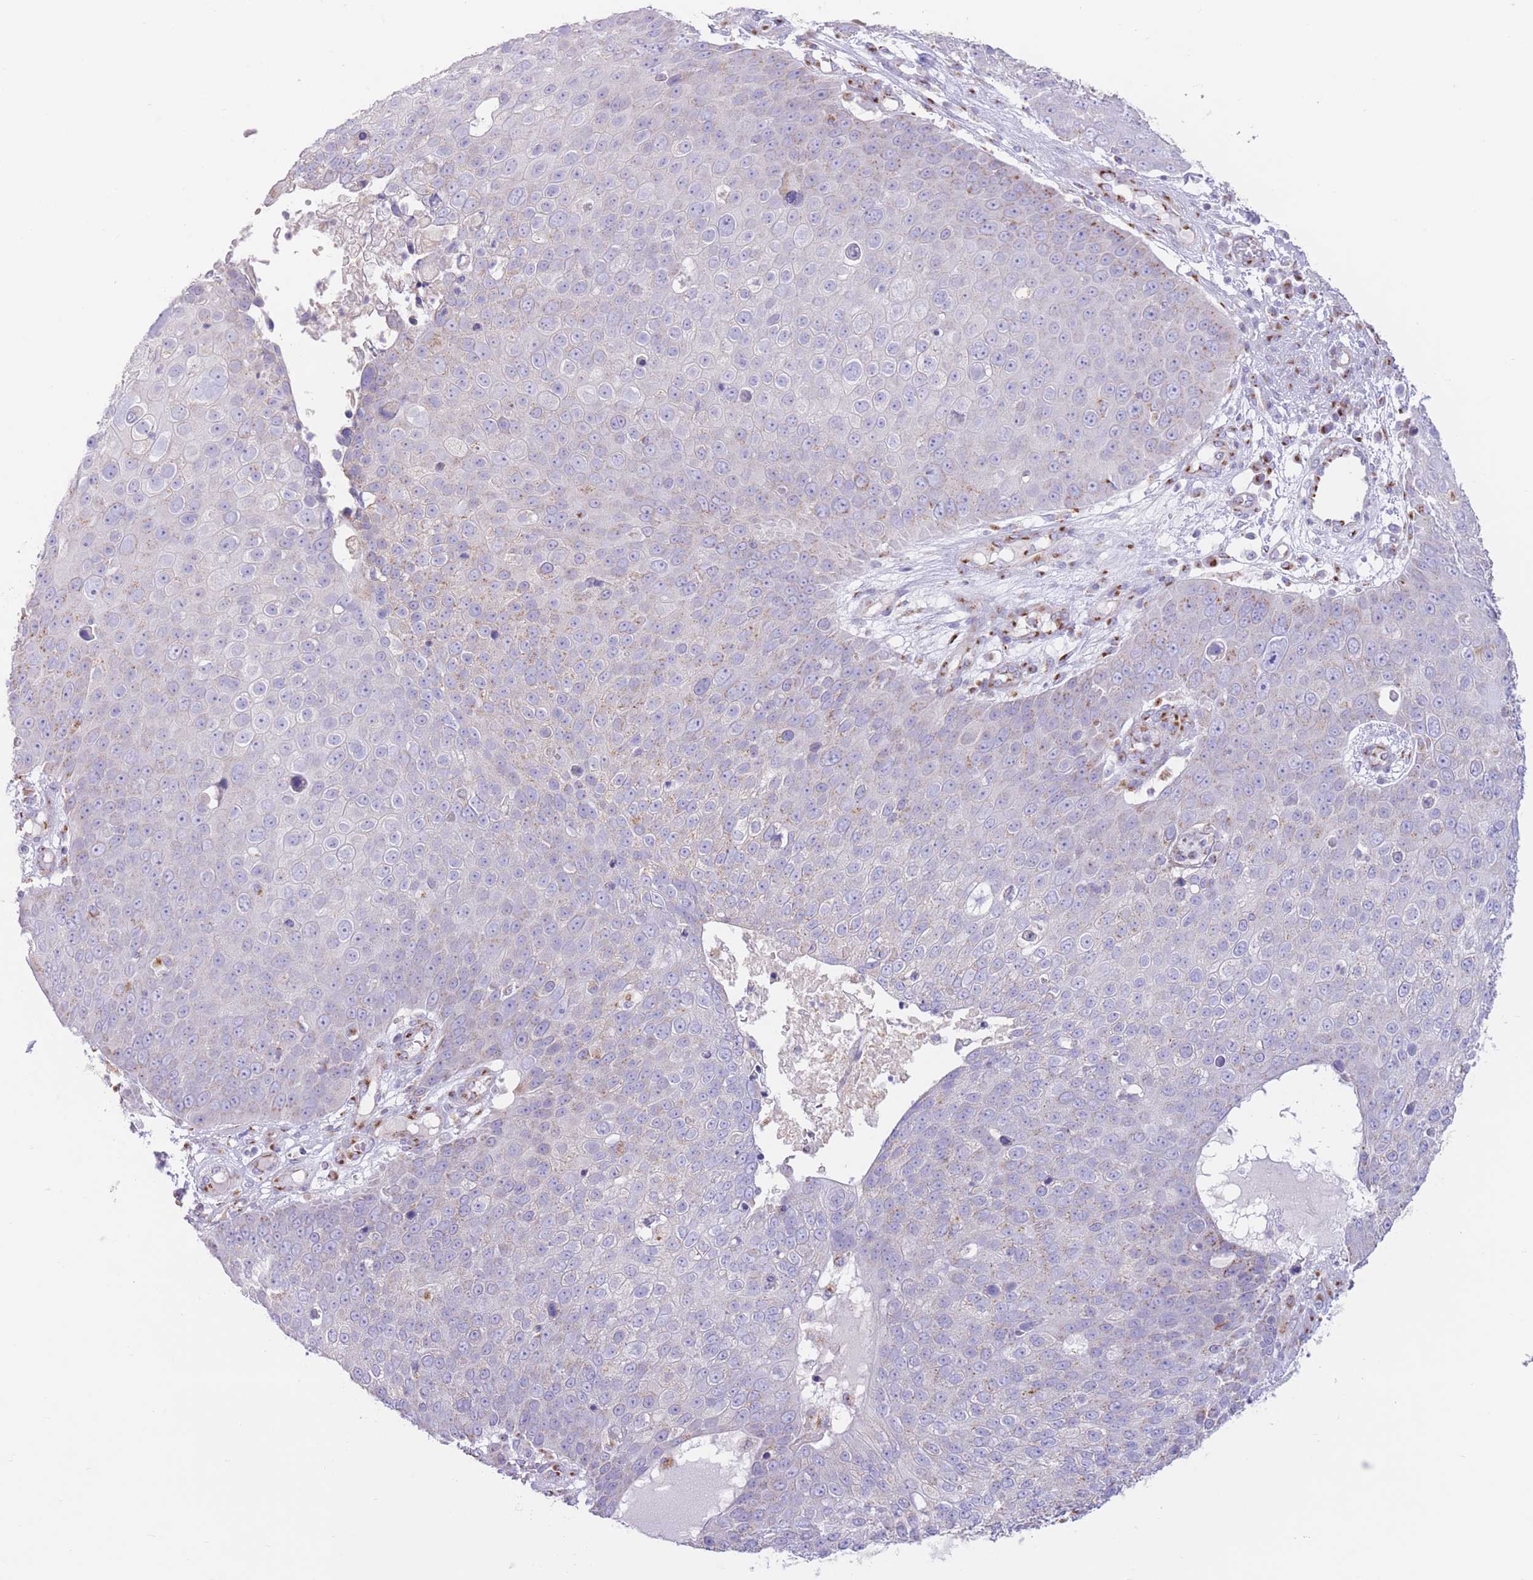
{"staining": {"intensity": "negative", "quantity": "none", "location": "none"}, "tissue": "skin cancer", "cell_type": "Tumor cells", "image_type": "cancer", "snomed": [{"axis": "morphology", "description": "Squamous cell carcinoma, NOS"}, {"axis": "topography", "description": "Skin"}], "caption": "DAB immunohistochemical staining of human skin squamous cell carcinoma exhibits no significant positivity in tumor cells.", "gene": "MPND", "patient": {"sex": "male", "age": 71}}